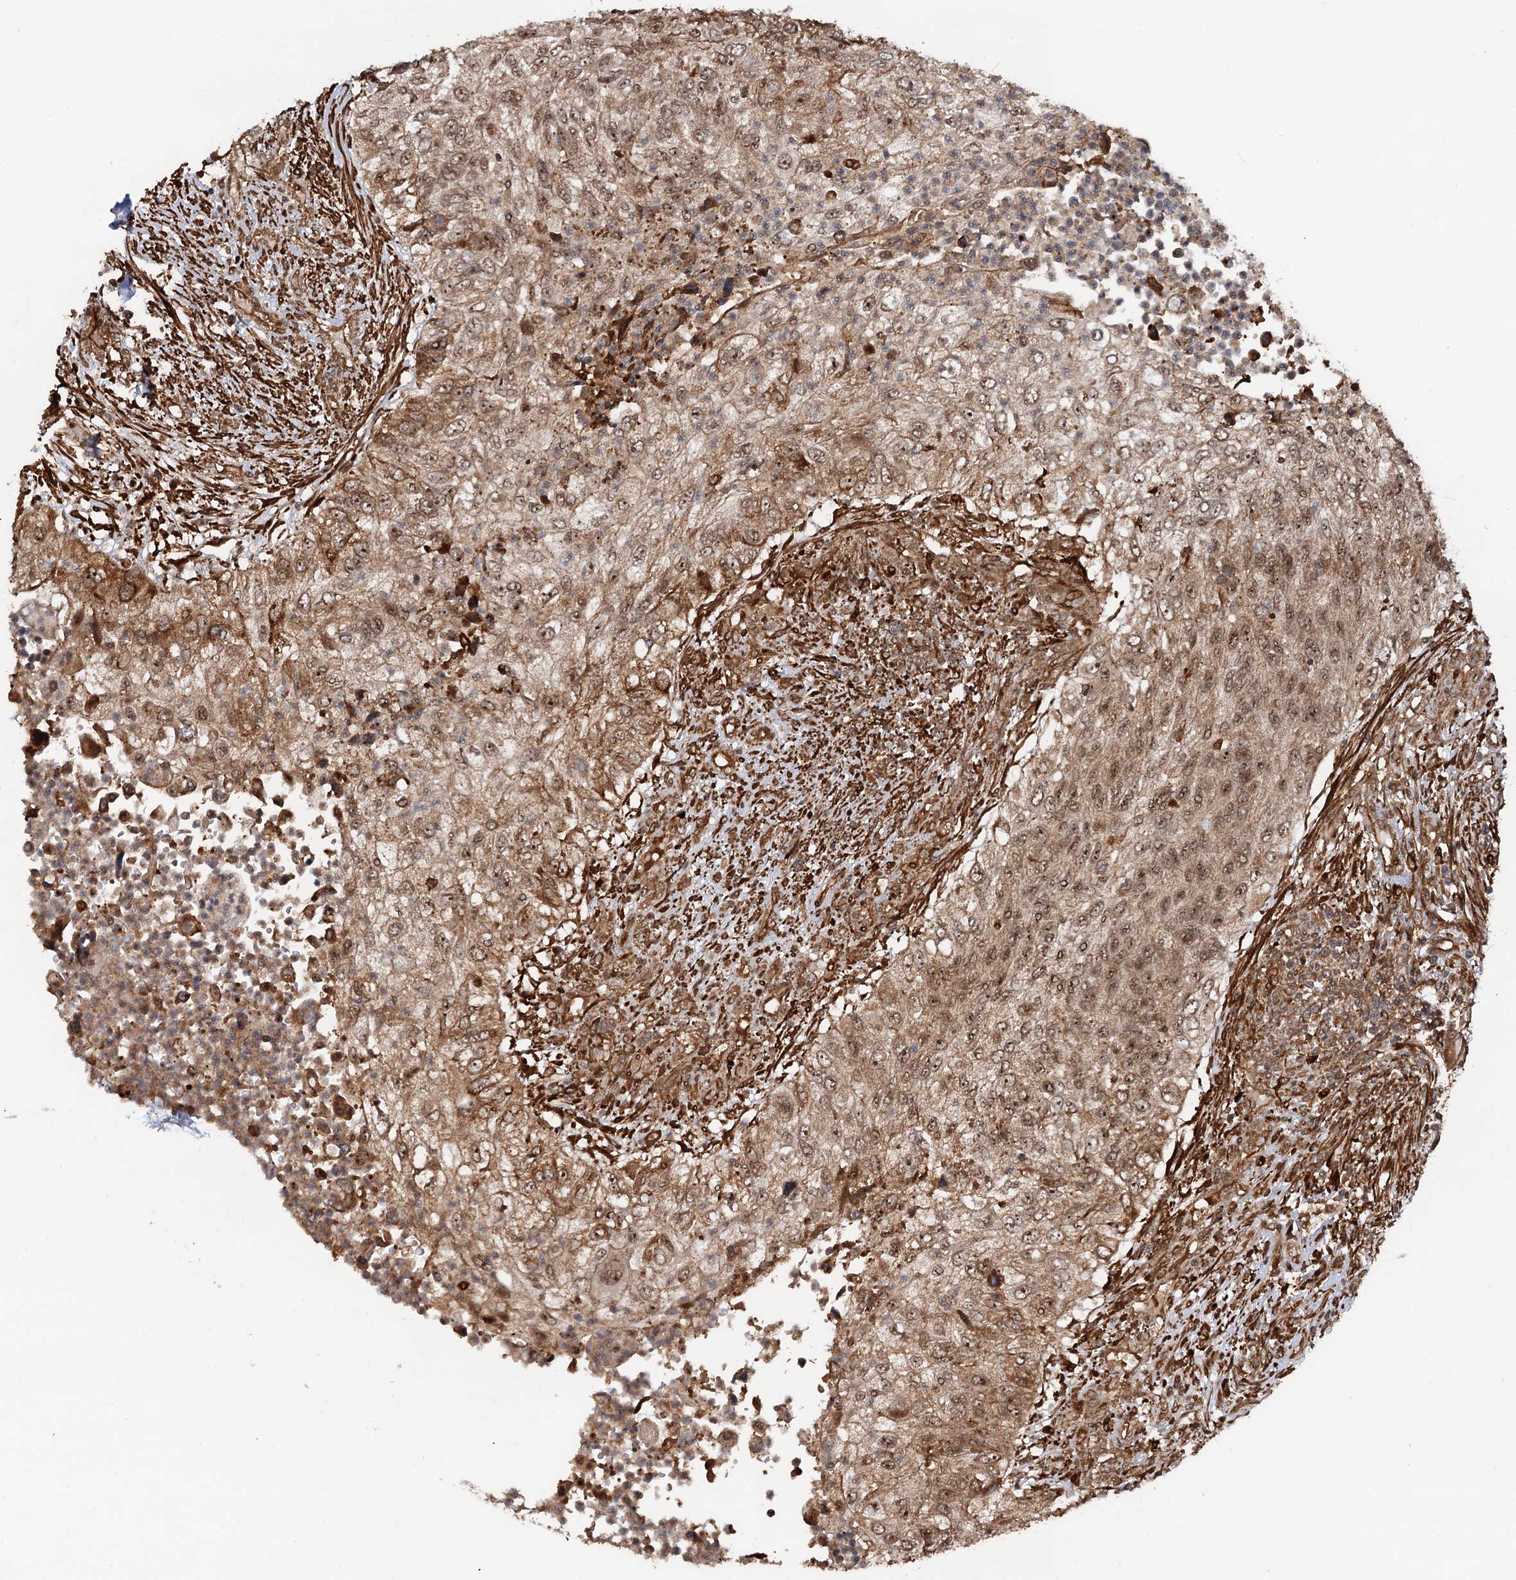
{"staining": {"intensity": "moderate", "quantity": ">75%", "location": "cytoplasmic/membranous,nuclear"}, "tissue": "urothelial cancer", "cell_type": "Tumor cells", "image_type": "cancer", "snomed": [{"axis": "morphology", "description": "Urothelial carcinoma, High grade"}, {"axis": "topography", "description": "Urinary bladder"}], "caption": "Immunohistochemical staining of human high-grade urothelial carcinoma reveals medium levels of moderate cytoplasmic/membranous and nuclear protein expression in approximately >75% of tumor cells. The staining is performed using DAB brown chromogen to label protein expression. The nuclei are counter-stained blue using hematoxylin.", "gene": "SNRNP25", "patient": {"sex": "female", "age": 60}}